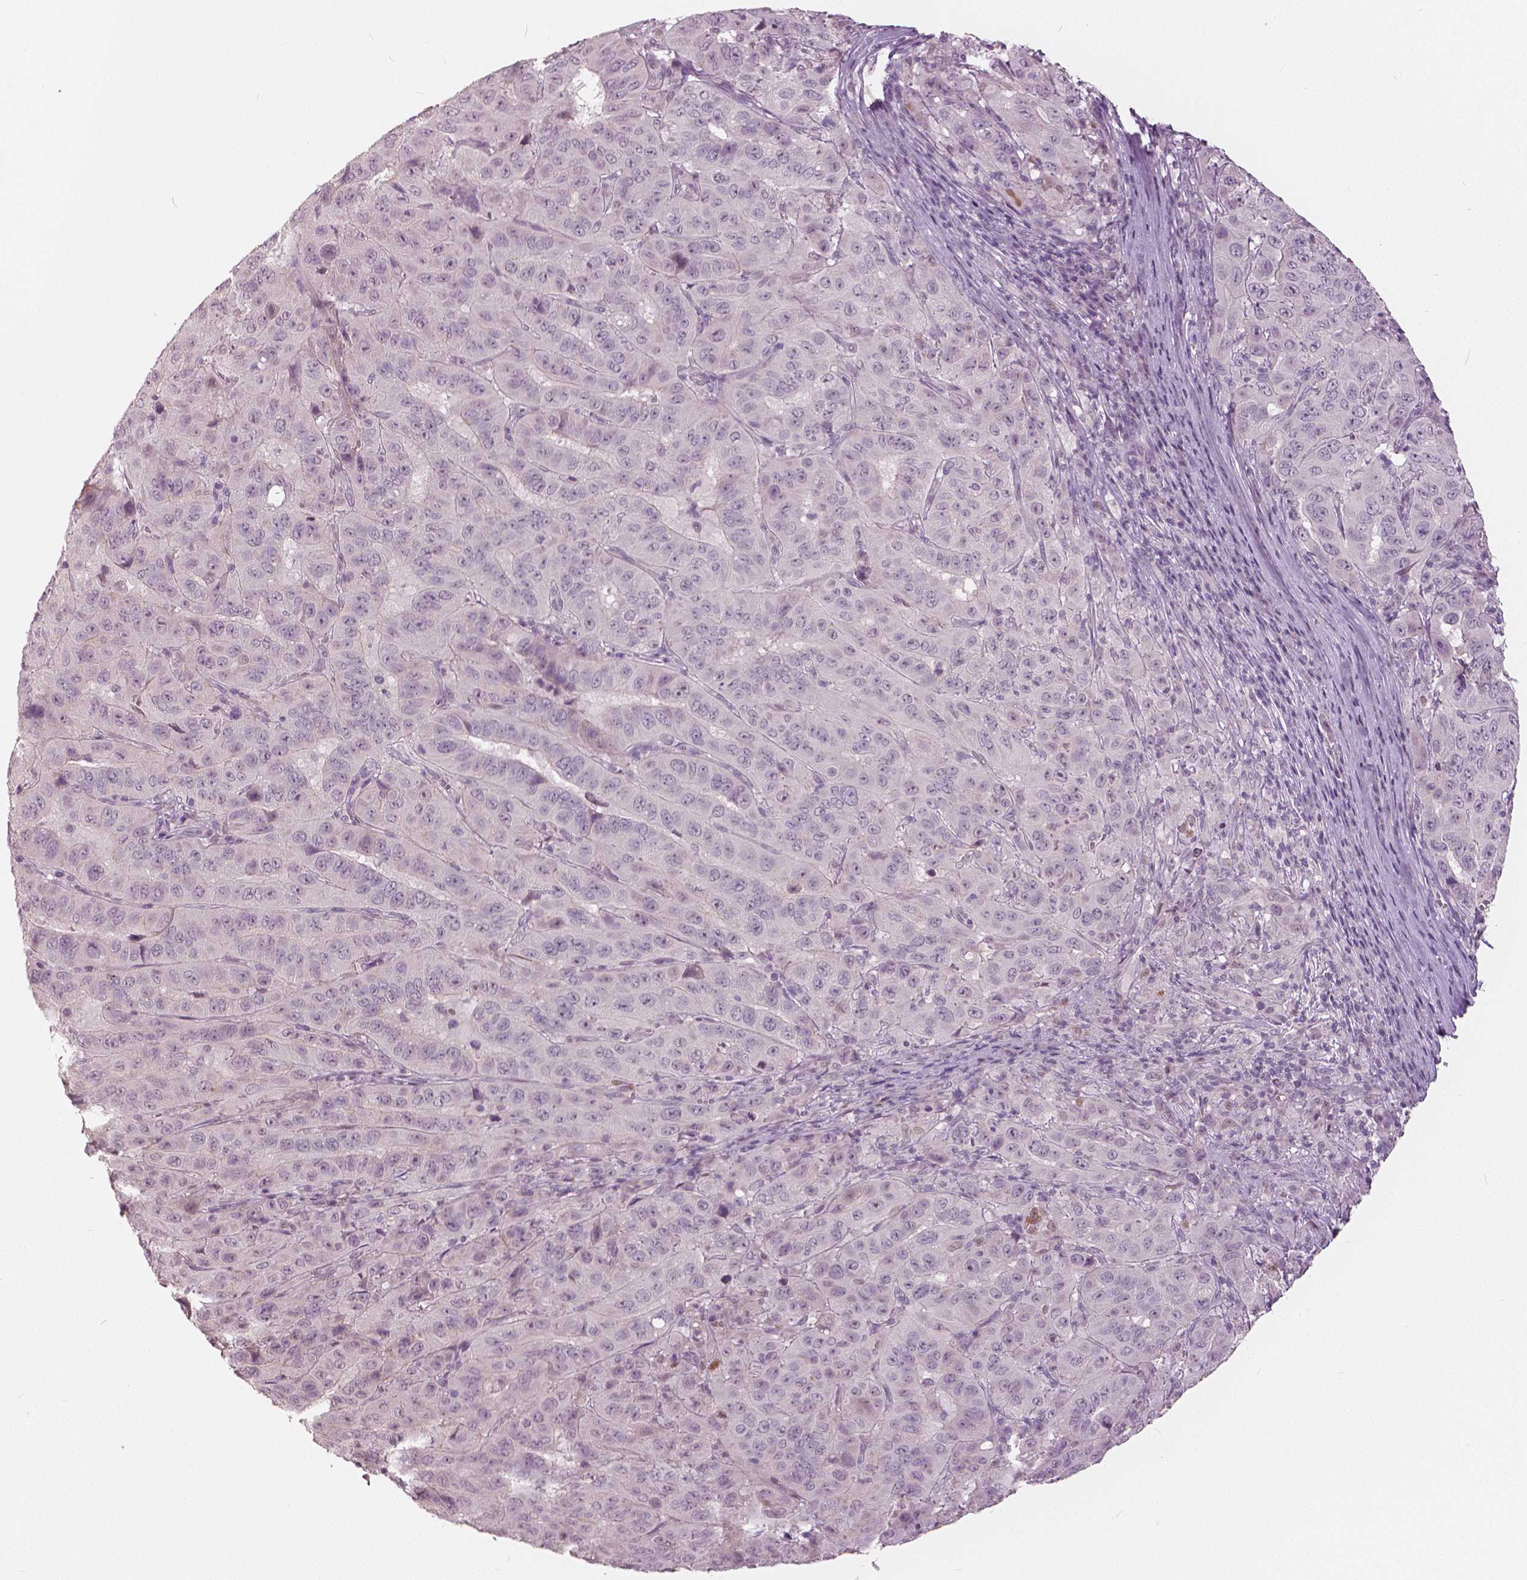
{"staining": {"intensity": "negative", "quantity": "none", "location": "none"}, "tissue": "pancreatic cancer", "cell_type": "Tumor cells", "image_type": "cancer", "snomed": [{"axis": "morphology", "description": "Adenocarcinoma, NOS"}, {"axis": "topography", "description": "Pancreas"}], "caption": "IHC micrograph of neoplastic tissue: pancreatic cancer (adenocarcinoma) stained with DAB (3,3'-diaminobenzidine) reveals no significant protein positivity in tumor cells.", "gene": "NANOG", "patient": {"sex": "male", "age": 63}}